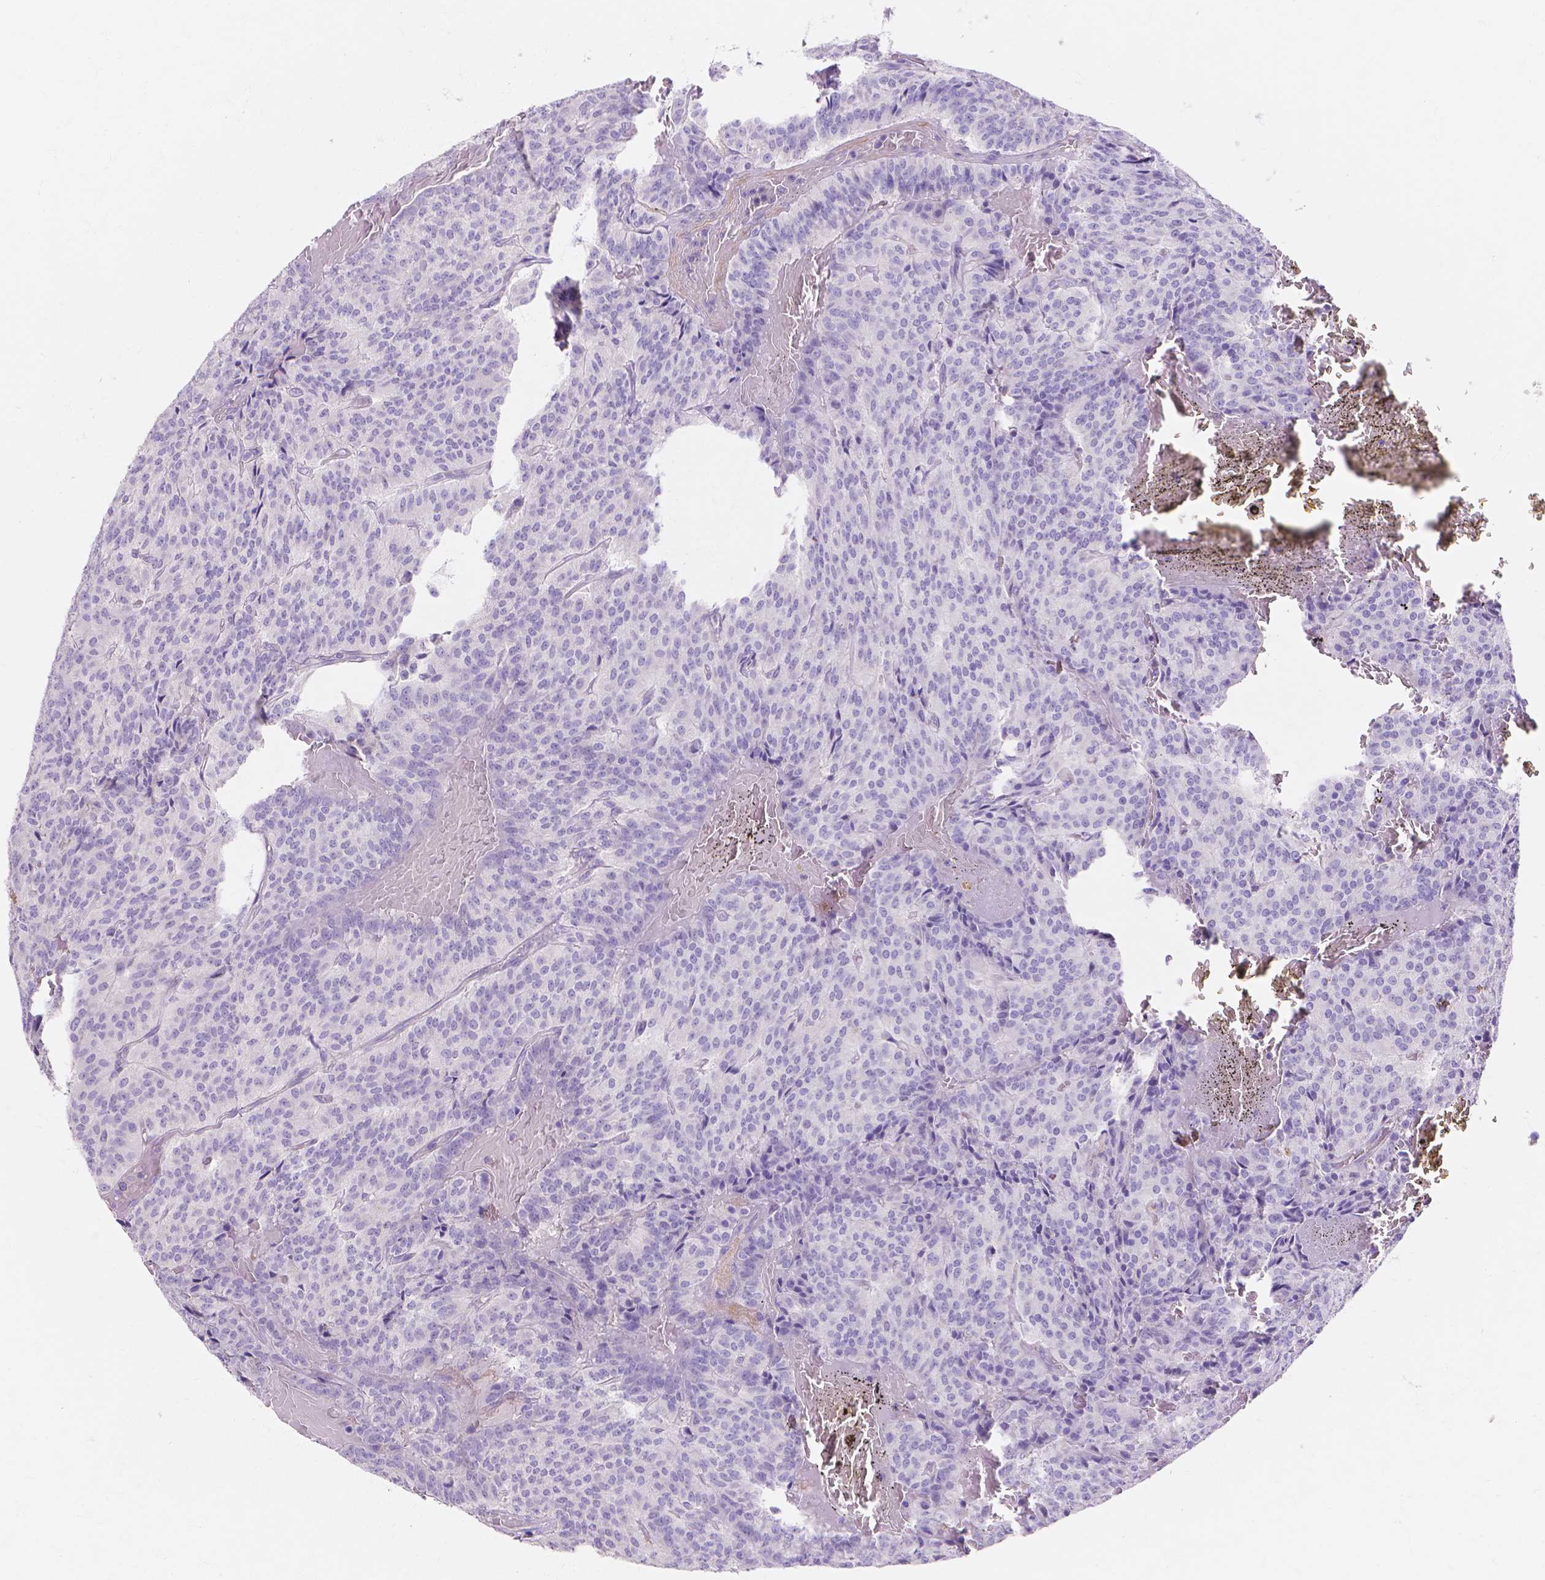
{"staining": {"intensity": "negative", "quantity": "none", "location": "none"}, "tissue": "carcinoid", "cell_type": "Tumor cells", "image_type": "cancer", "snomed": [{"axis": "morphology", "description": "Carcinoid, malignant, NOS"}, {"axis": "topography", "description": "Lung"}], "caption": "Tumor cells show no significant staining in carcinoid.", "gene": "MBLAC1", "patient": {"sex": "male", "age": 70}}